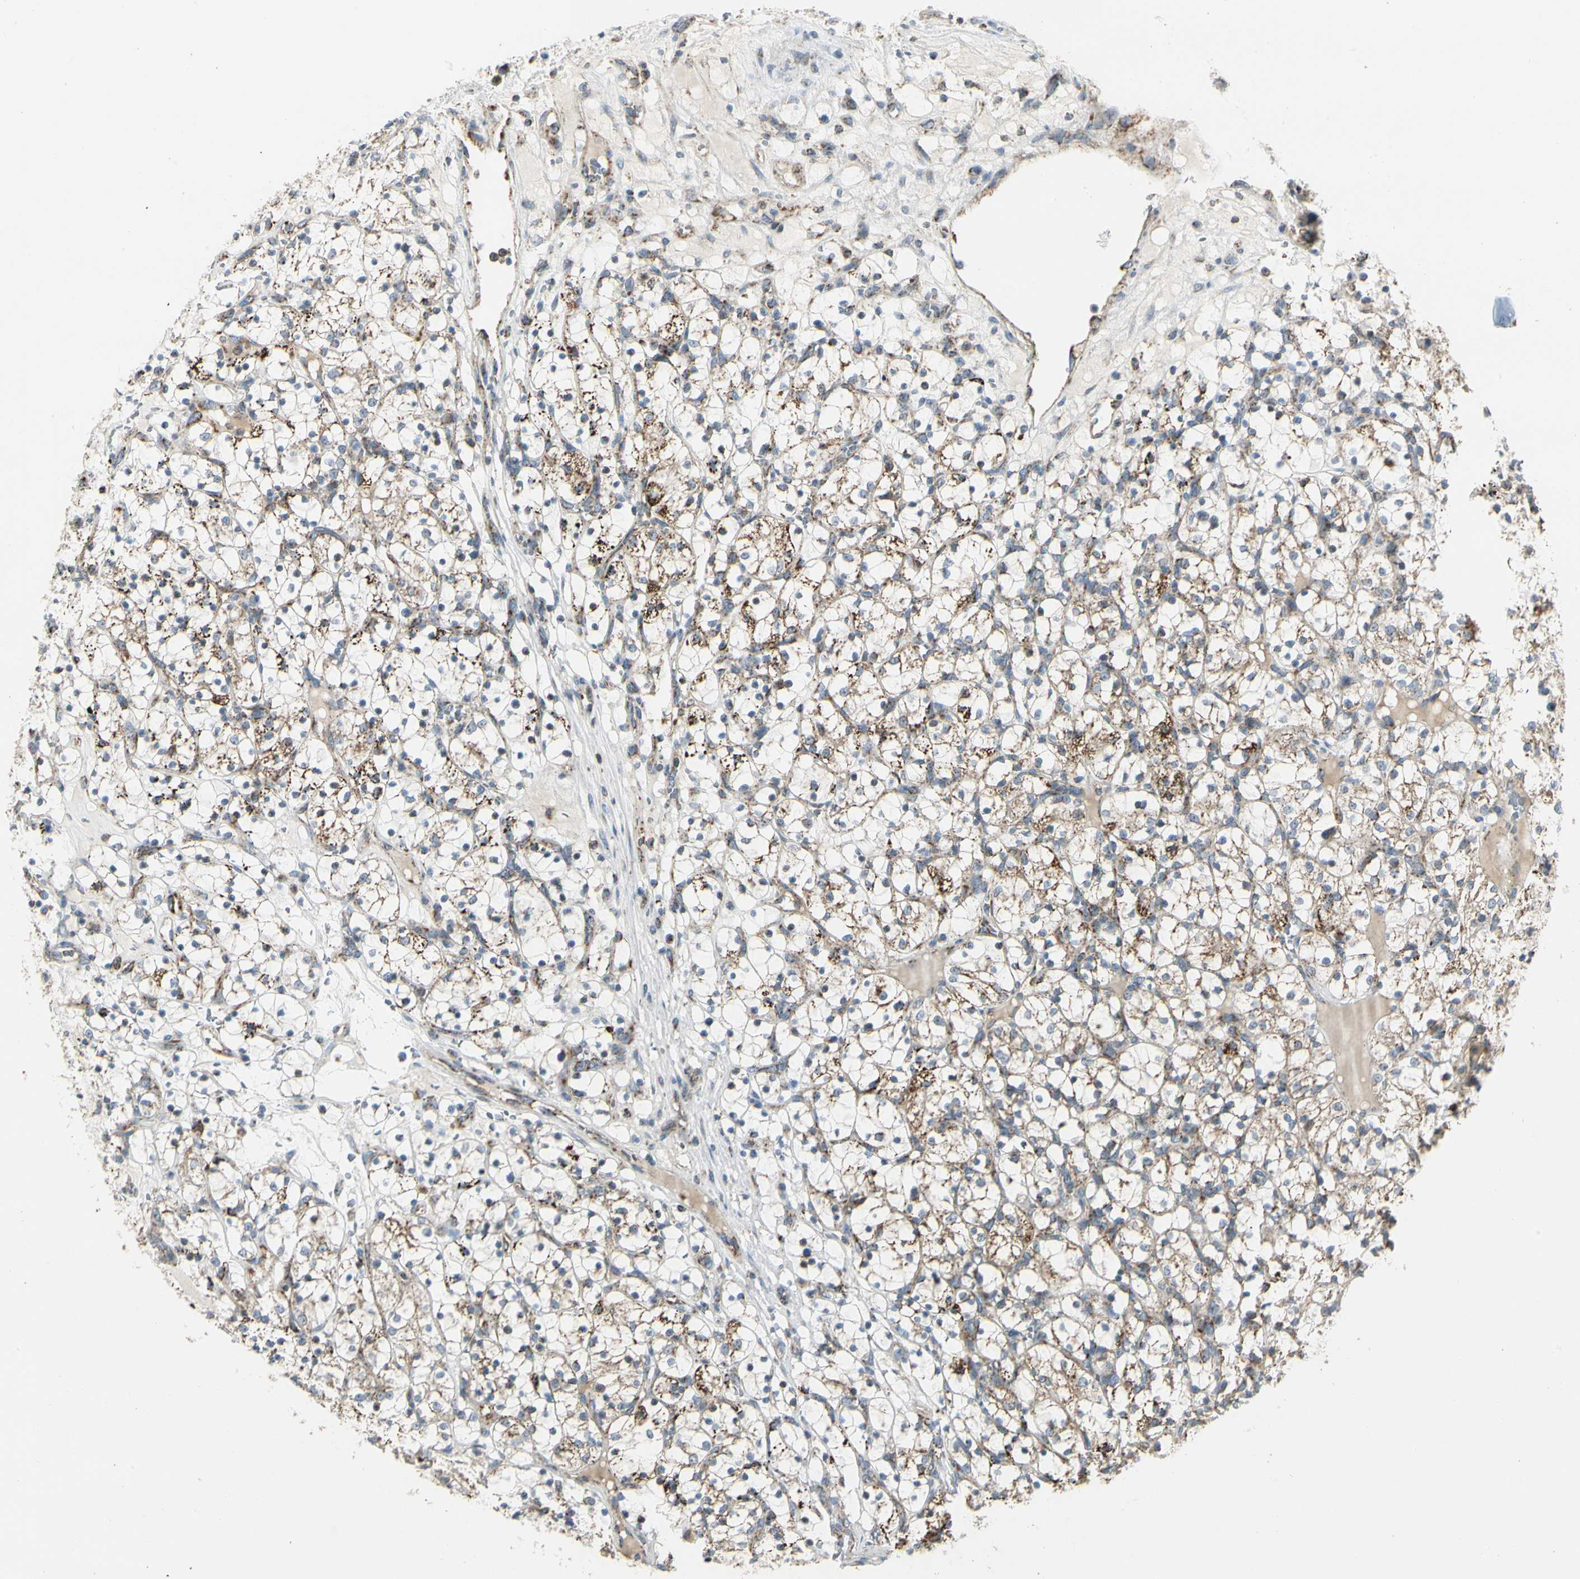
{"staining": {"intensity": "moderate", "quantity": "25%-75%", "location": "cytoplasmic/membranous"}, "tissue": "renal cancer", "cell_type": "Tumor cells", "image_type": "cancer", "snomed": [{"axis": "morphology", "description": "Adenocarcinoma, NOS"}, {"axis": "topography", "description": "Kidney"}], "caption": "IHC photomicrograph of renal cancer (adenocarcinoma) stained for a protein (brown), which exhibits medium levels of moderate cytoplasmic/membranous staining in approximately 25%-75% of tumor cells.", "gene": "ANKS6", "patient": {"sex": "female", "age": 69}}